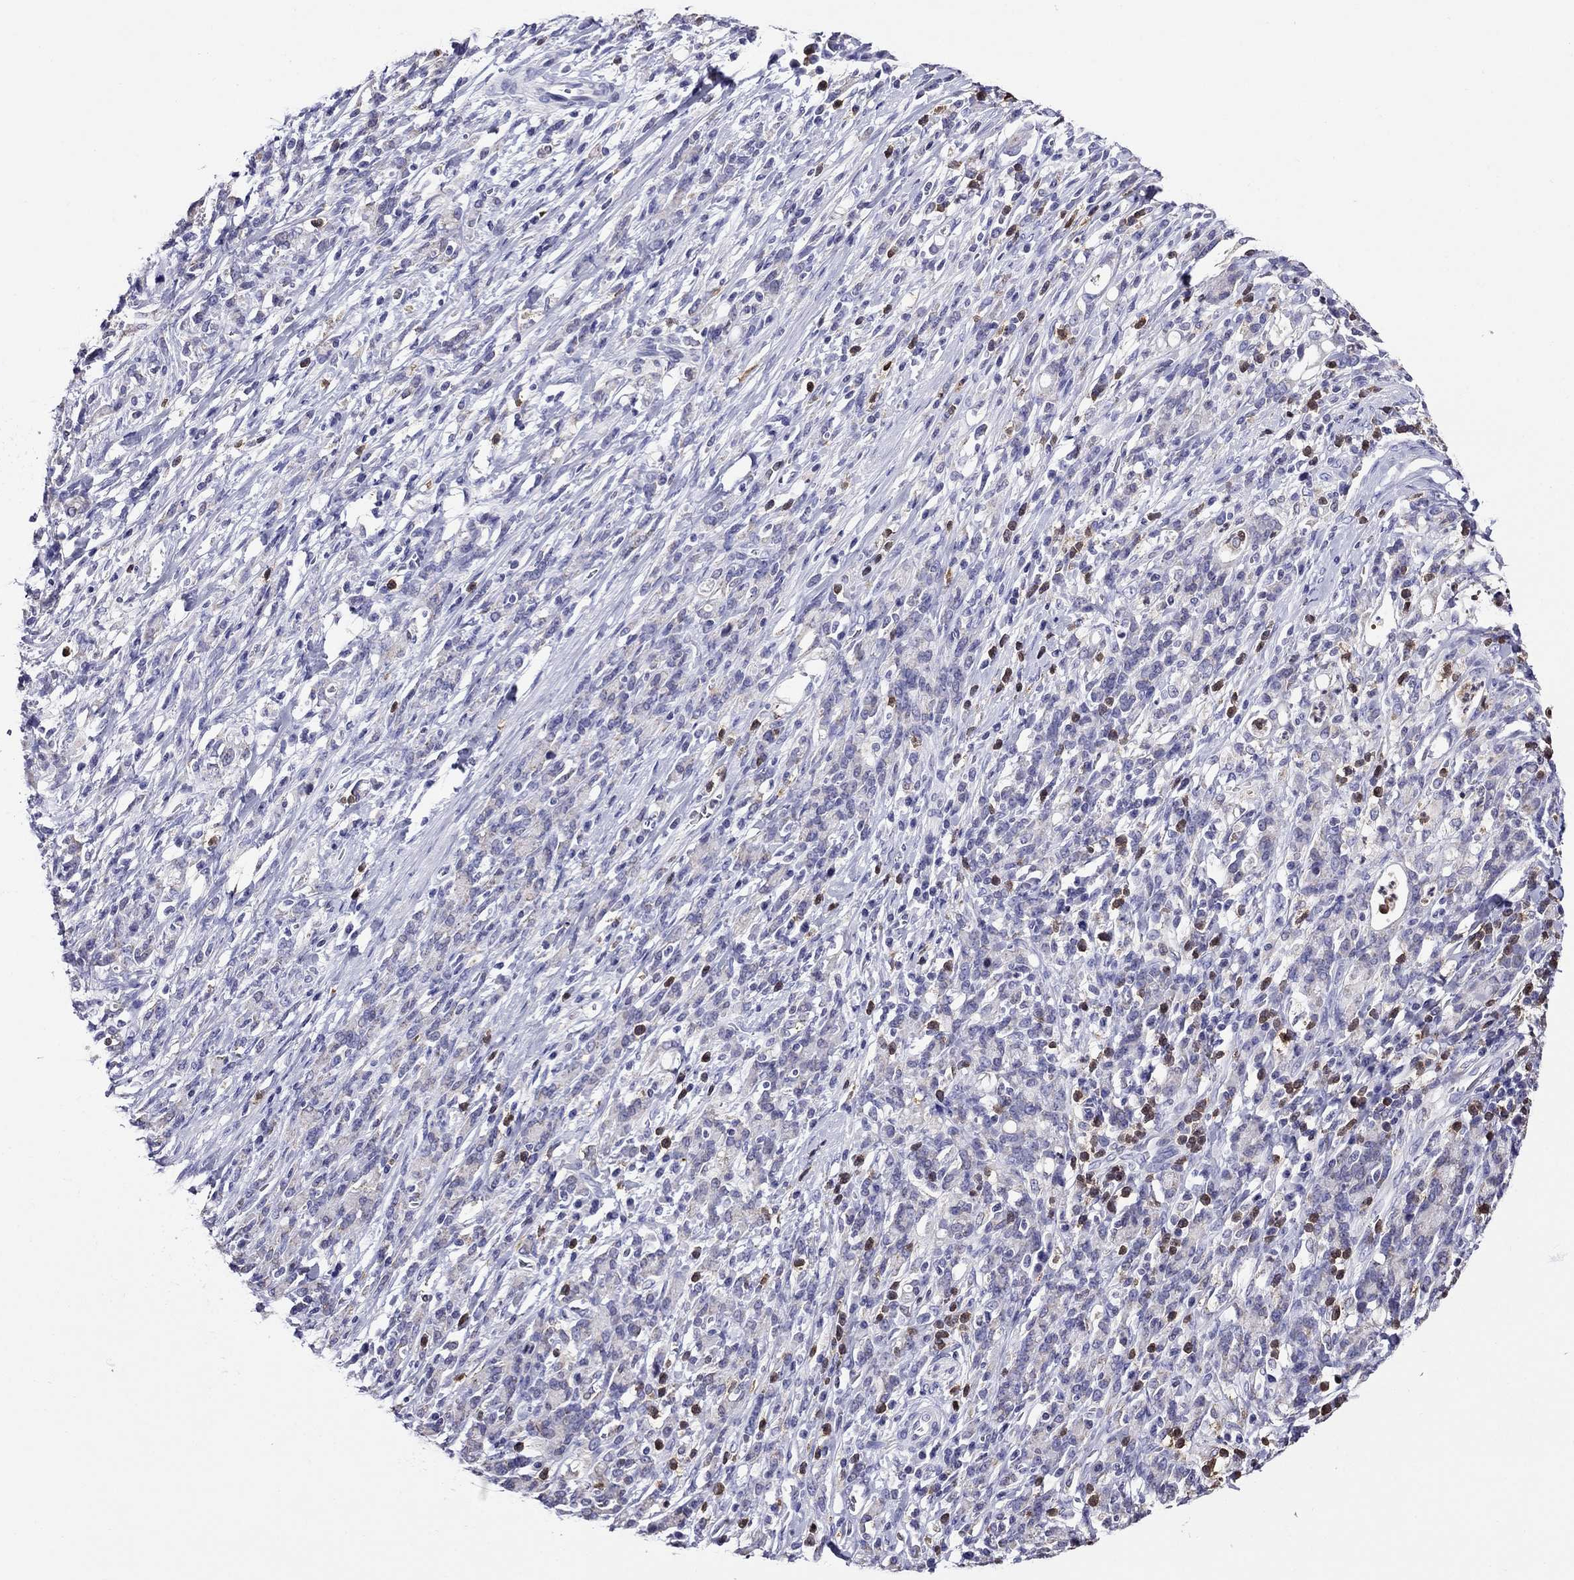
{"staining": {"intensity": "negative", "quantity": "none", "location": "none"}, "tissue": "stomach cancer", "cell_type": "Tumor cells", "image_type": "cancer", "snomed": [{"axis": "morphology", "description": "Adenocarcinoma, NOS"}, {"axis": "topography", "description": "Stomach"}], "caption": "Immunohistochemistry photomicrograph of neoplastic tissue: human adenocarcinoma (stomach) stained with DAB (3,3'-diaminobenzidine) exhibits no significant protein positivity in tumor cells.", "gene": "SCG2", "patient": {"sex": "female", "age": 57}}